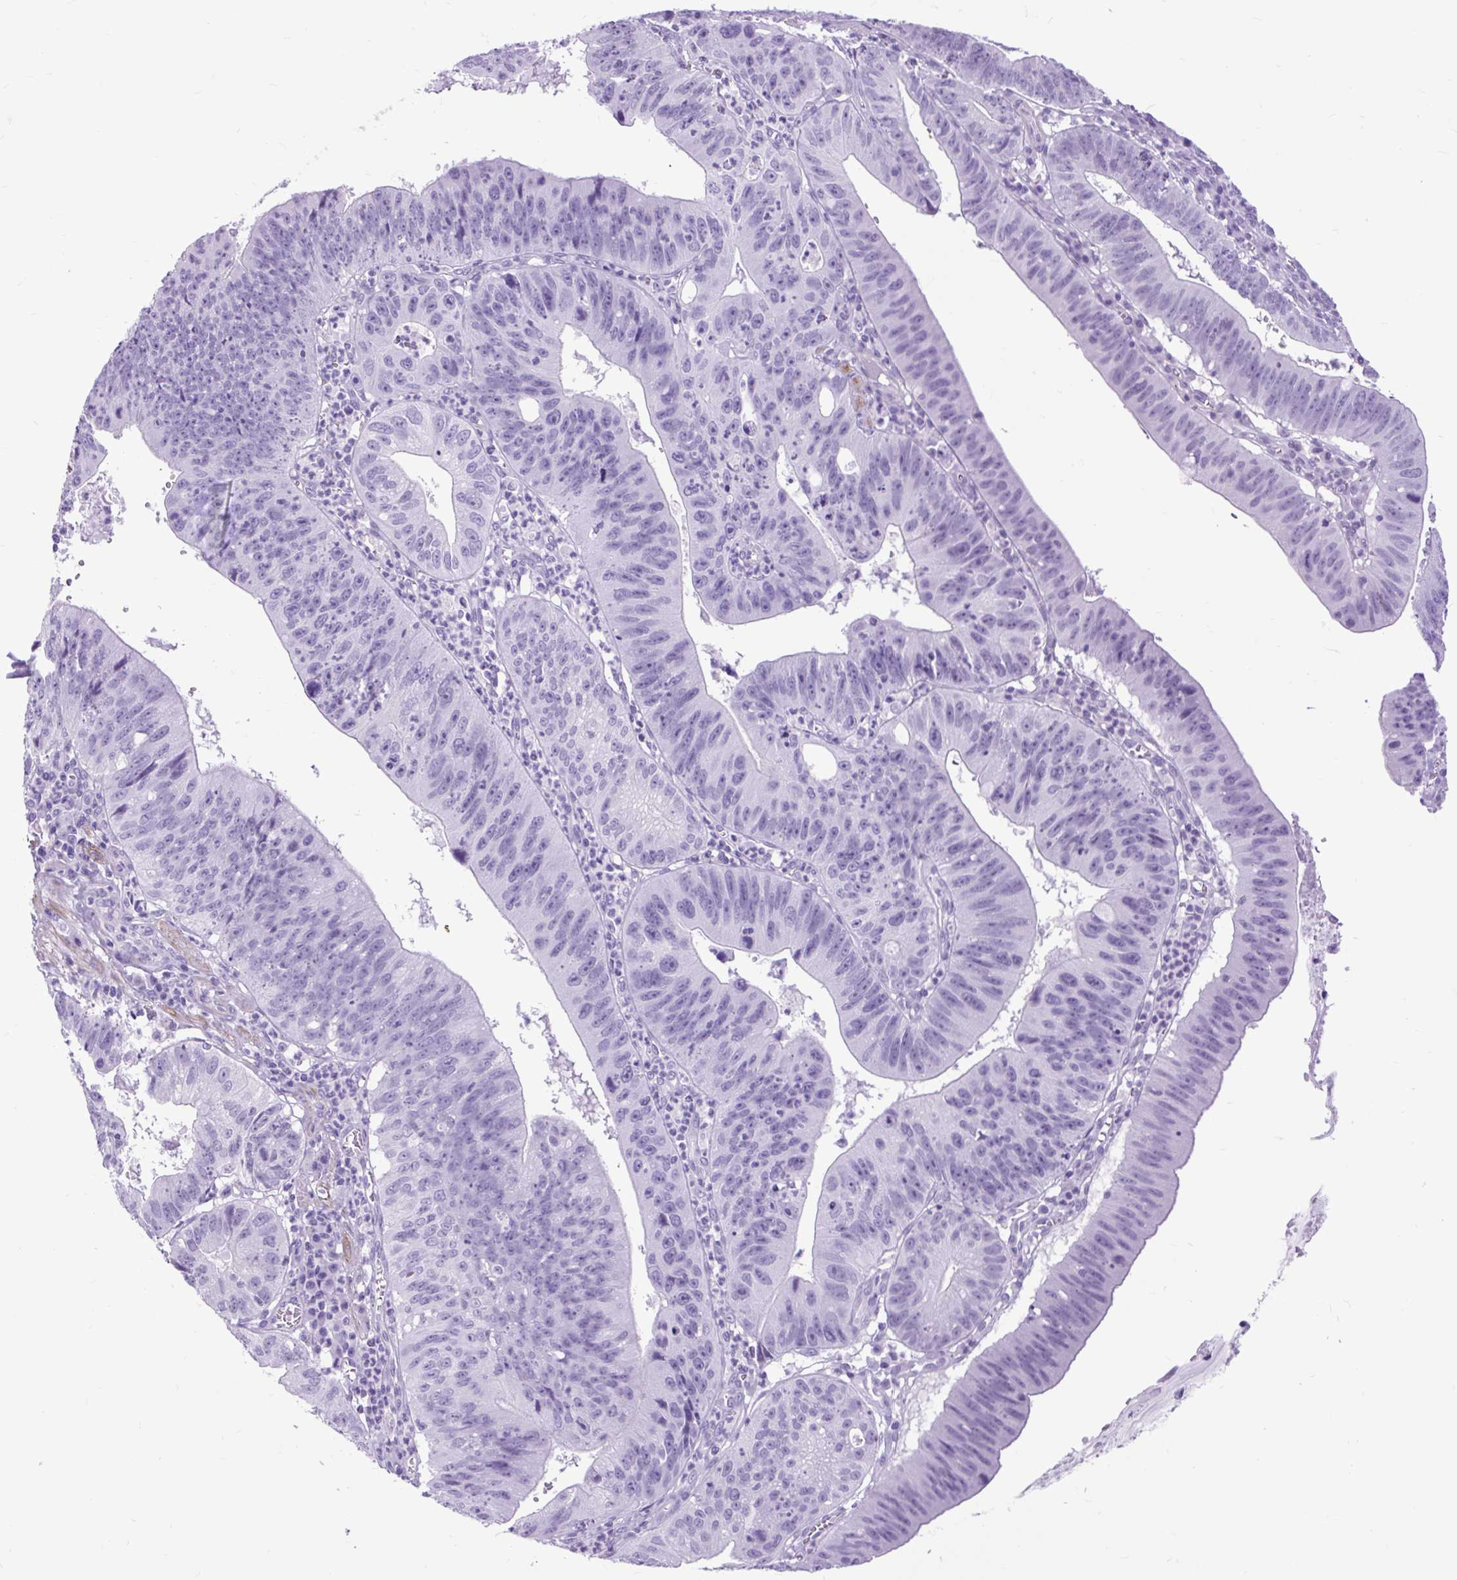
{"staining": {"intensity": "negative", "quantity": "none", "location": "none"}, "tissue": "stomach cancer", "cell_type": "Tumor cells", "image_type": "cancer", "snomed": [{"axis": "morphology", "description": "Adenocarcinoma, NOS"}, {"axis": "topography", "description": "Stomach"}], "caption": "Adenocarcinoma (stomach) stained for a protein using immunohistochemistry (IHC) displays no expression tumor cells.", "gene": "DPP6", "patient": {"sex": "male", "age": 59}}